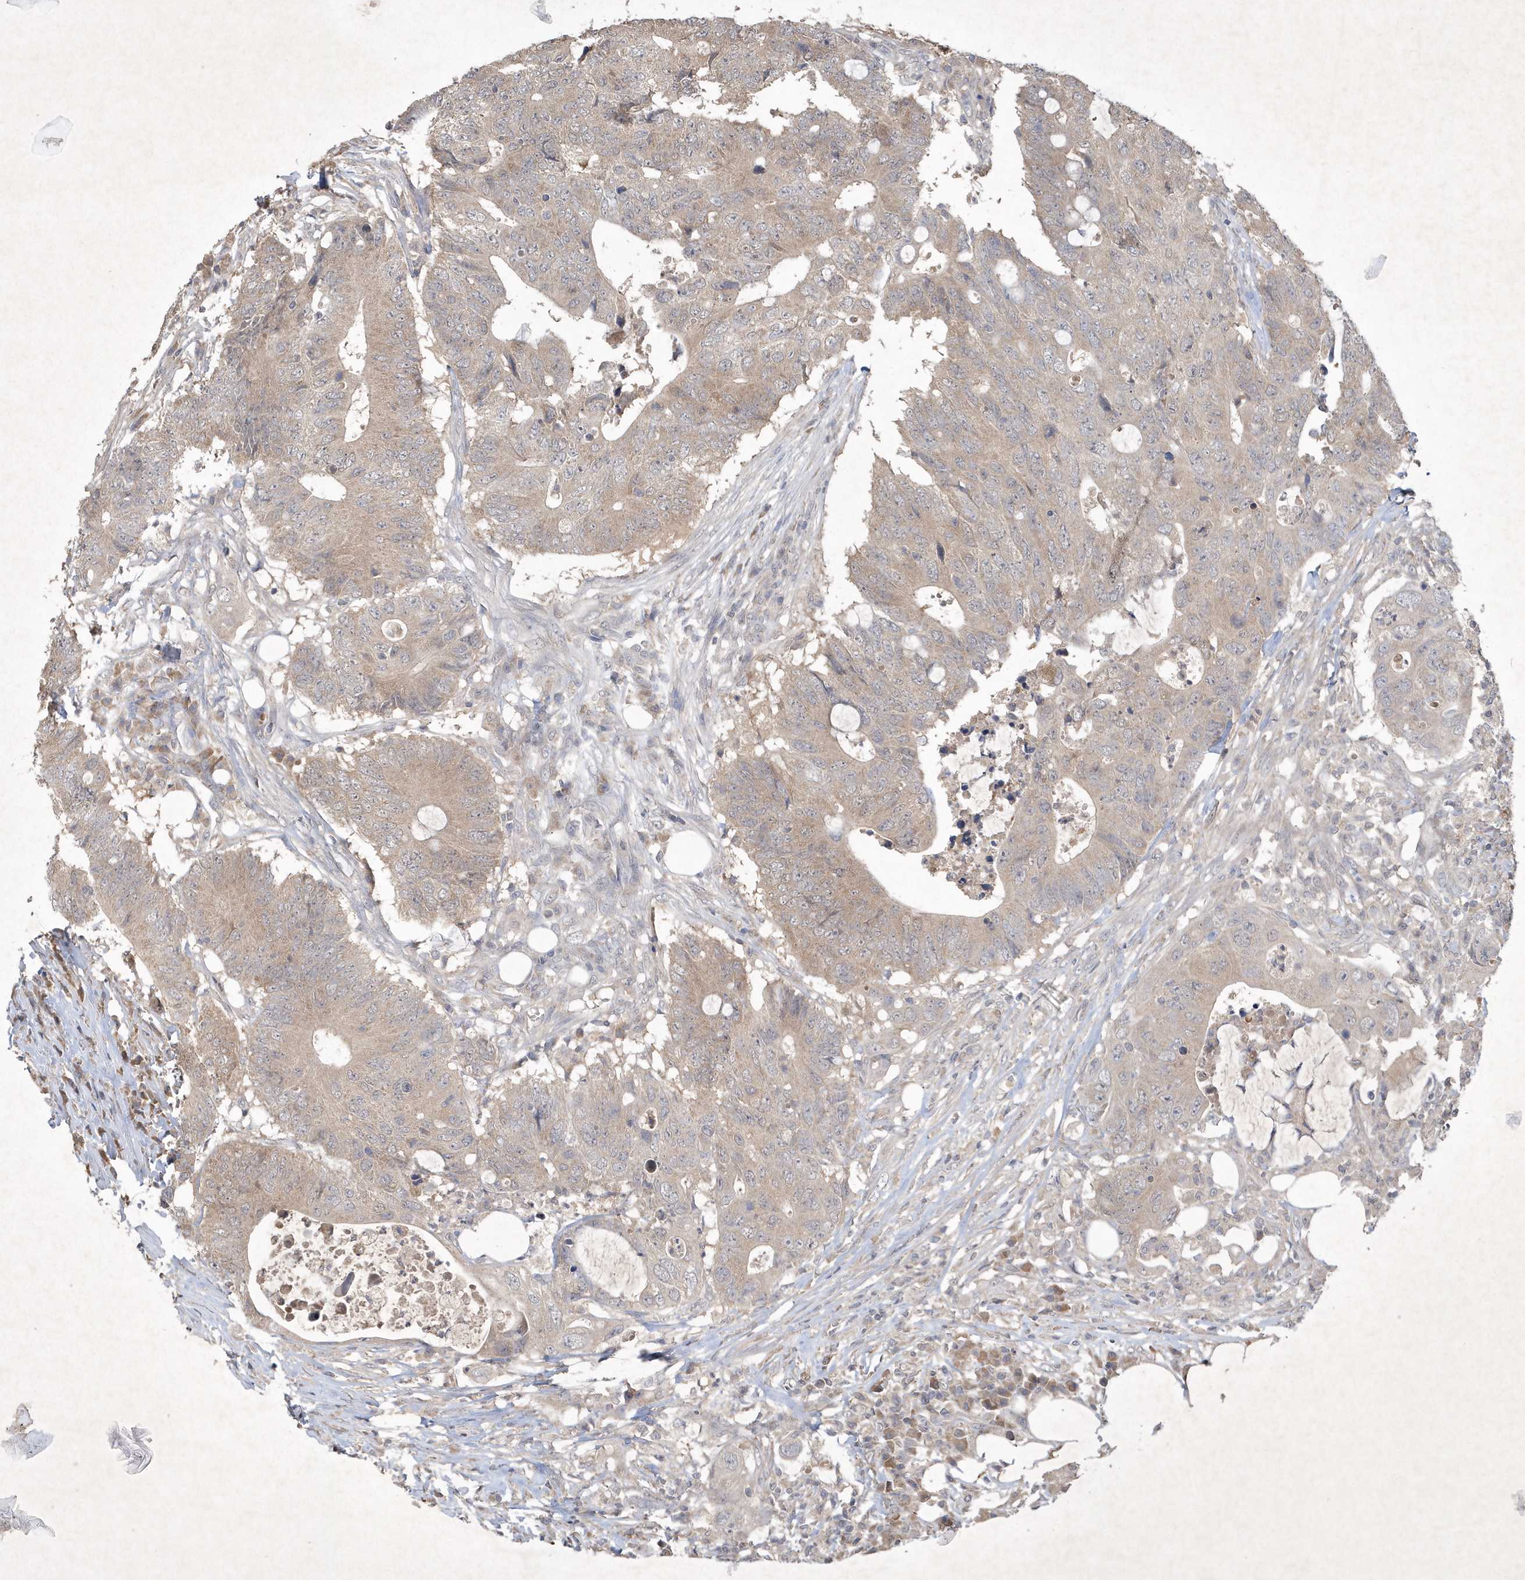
{"staining": {"intensity": "weak", "quantity": "25%-75%", "location": "cytoplasmic/membranous"}, "tissue": "colorectal cancer", "cell_type": "Tumor cells", "image_type": "cancer", "snomed": [{"axis": "morphology", "description": "Adenocarcinoma, NOS"}, {"axis": "topography", "description": "Colon"}], "caption": "IHC staining of adenocarcinoma (colorectal), which reveals low levels of weak cytoplasmic/membranous expression in approximately 25%-75% of tumor cells indicating weak cytoplasmic/membranous protein staining. The staining was performed using DAB (brown) for protein detection and nuclei were counterstained in hematoxylin (blue).", "gene": "AKR7A2", "patient": {"sex": "male", "age": 71}}